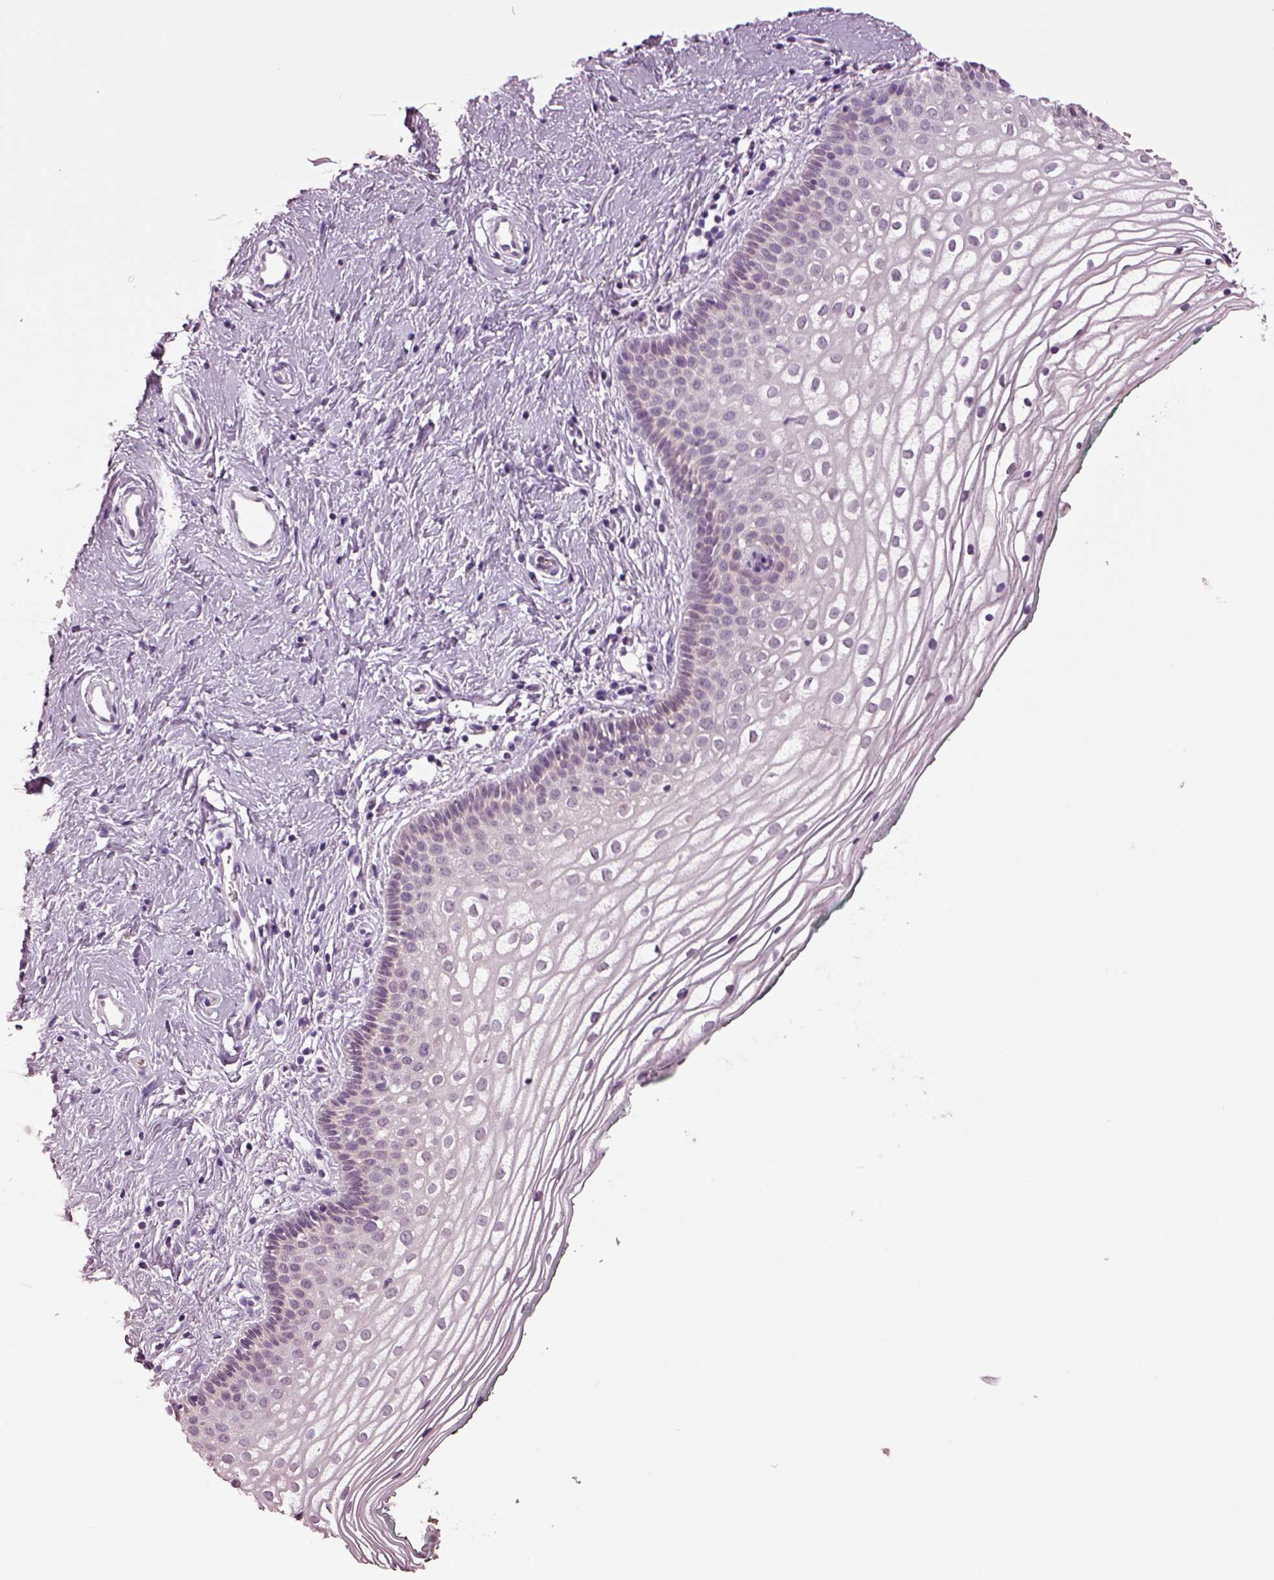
{"staining": {"intensity": "negative", "quantity": "none", "location": "none"}, "tissue": "vagina", "cell_type": "Squamous epithelial cells", "image_type": "normal", "snomed": [{"axis": "morphology", "description": "Normal tissue, NOS"}, {"axis": "topography", "description": "Vagina"}], "caption": "A high-resolution image shows immunohistochemistry staining of normal vagina, which demonstrates no significant positivity in squamous epithelial cells.", "gene": "CLPSL1", "patient": {"sex": "female", "age": 36}}